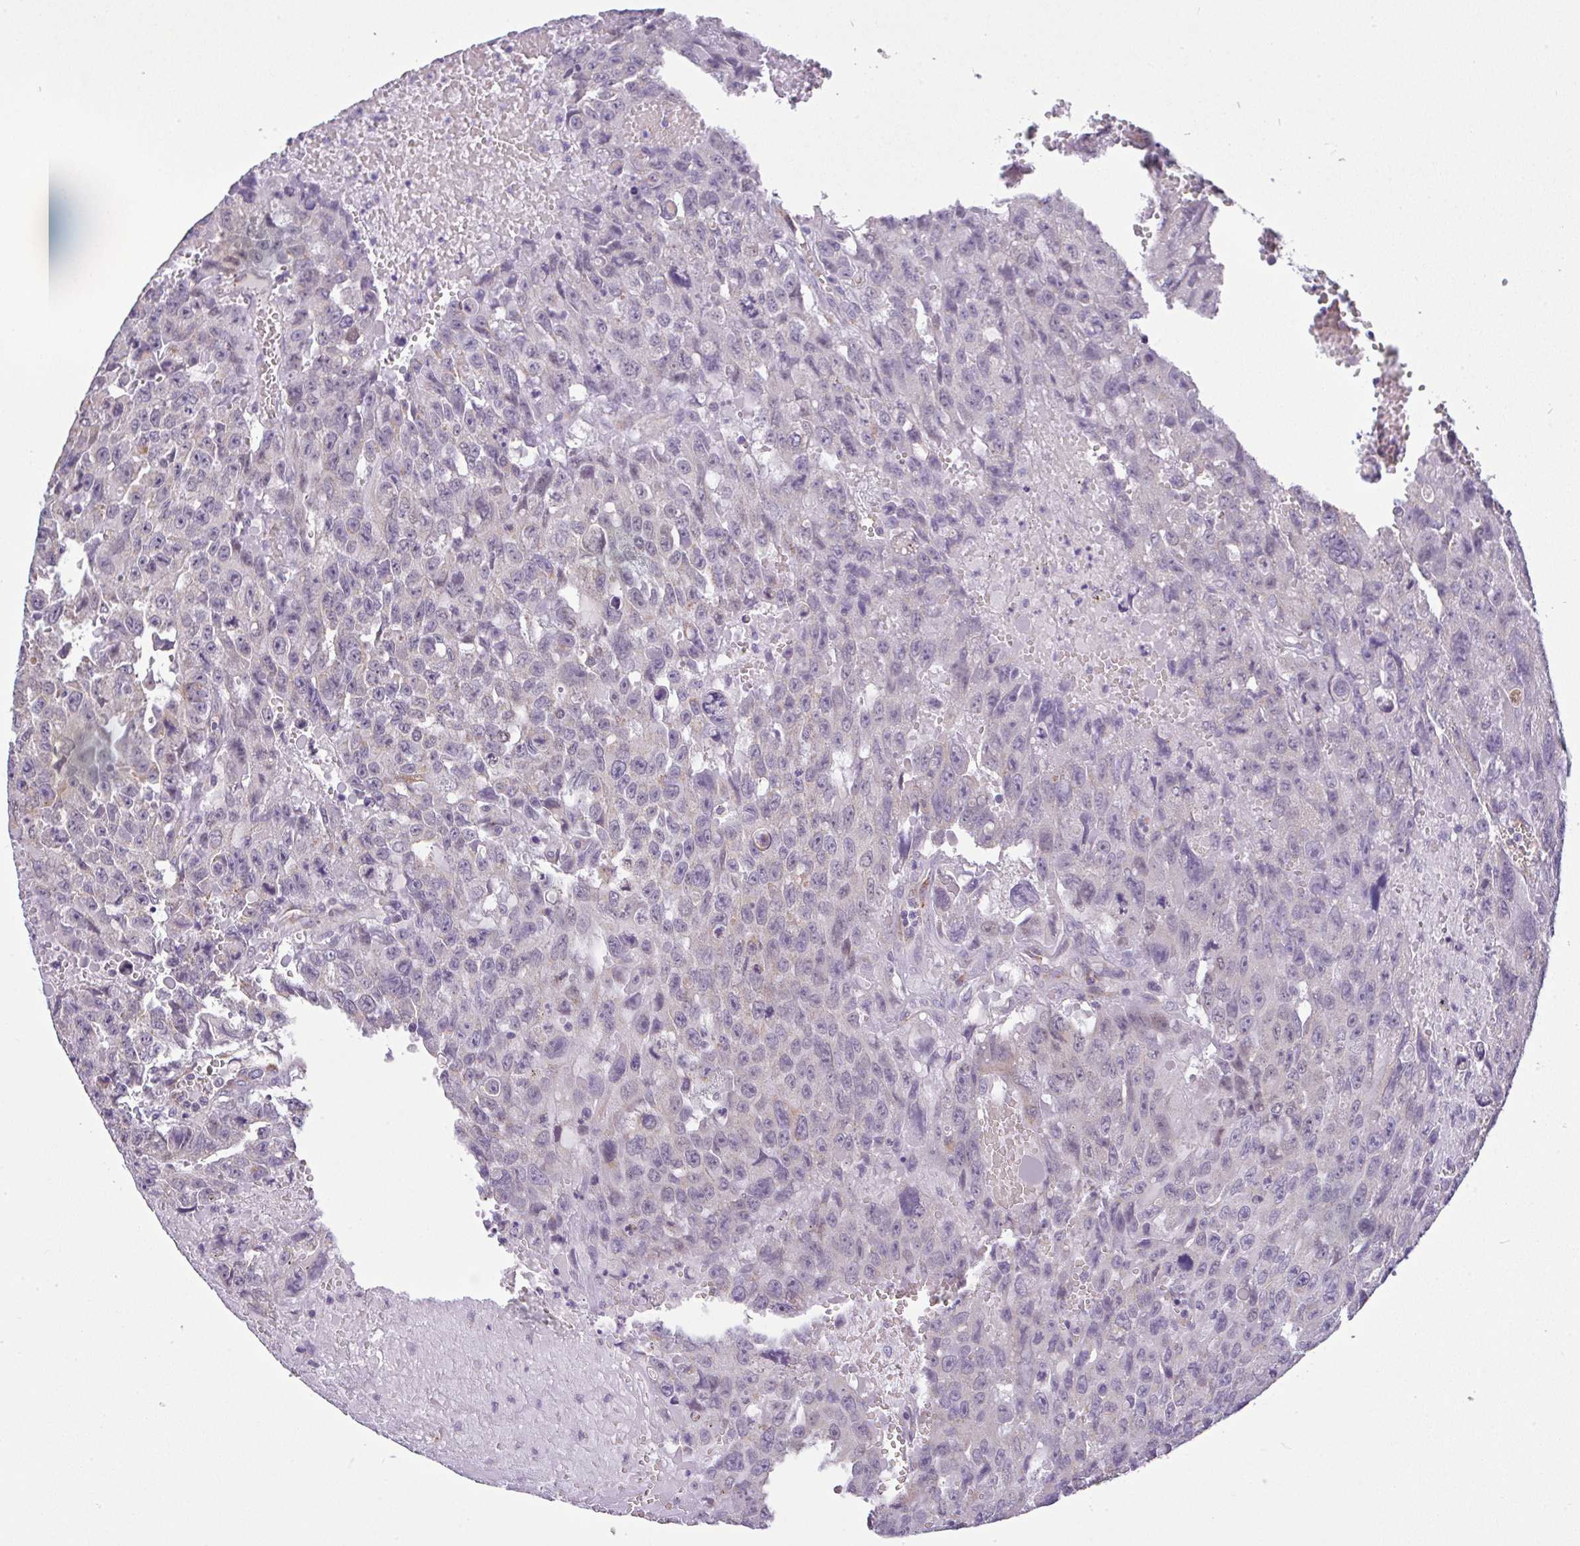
{"staining": {"intensity": "negative", "quantity": "none", "location": "none"}, "tissue": "testis cancer", "cell_type": "Tumor cells", "image_type": "cancer", "snomed": [{"axis": "morphology", "description": "Seminoma, NOS"}, {"axis": "topography", "description": "Testis"}], "caption": "Immunohistochemical staining of seminoma (testis) exhibits no significant expression in tumor cells. The staining was performed using DAB to visualize the protein expression in brown, while the nuclei were stained in blue with hematoxylin (Magnification: 20x).", "gene": "PLCD4", "patient": {"sex": "male", "age": 26}}